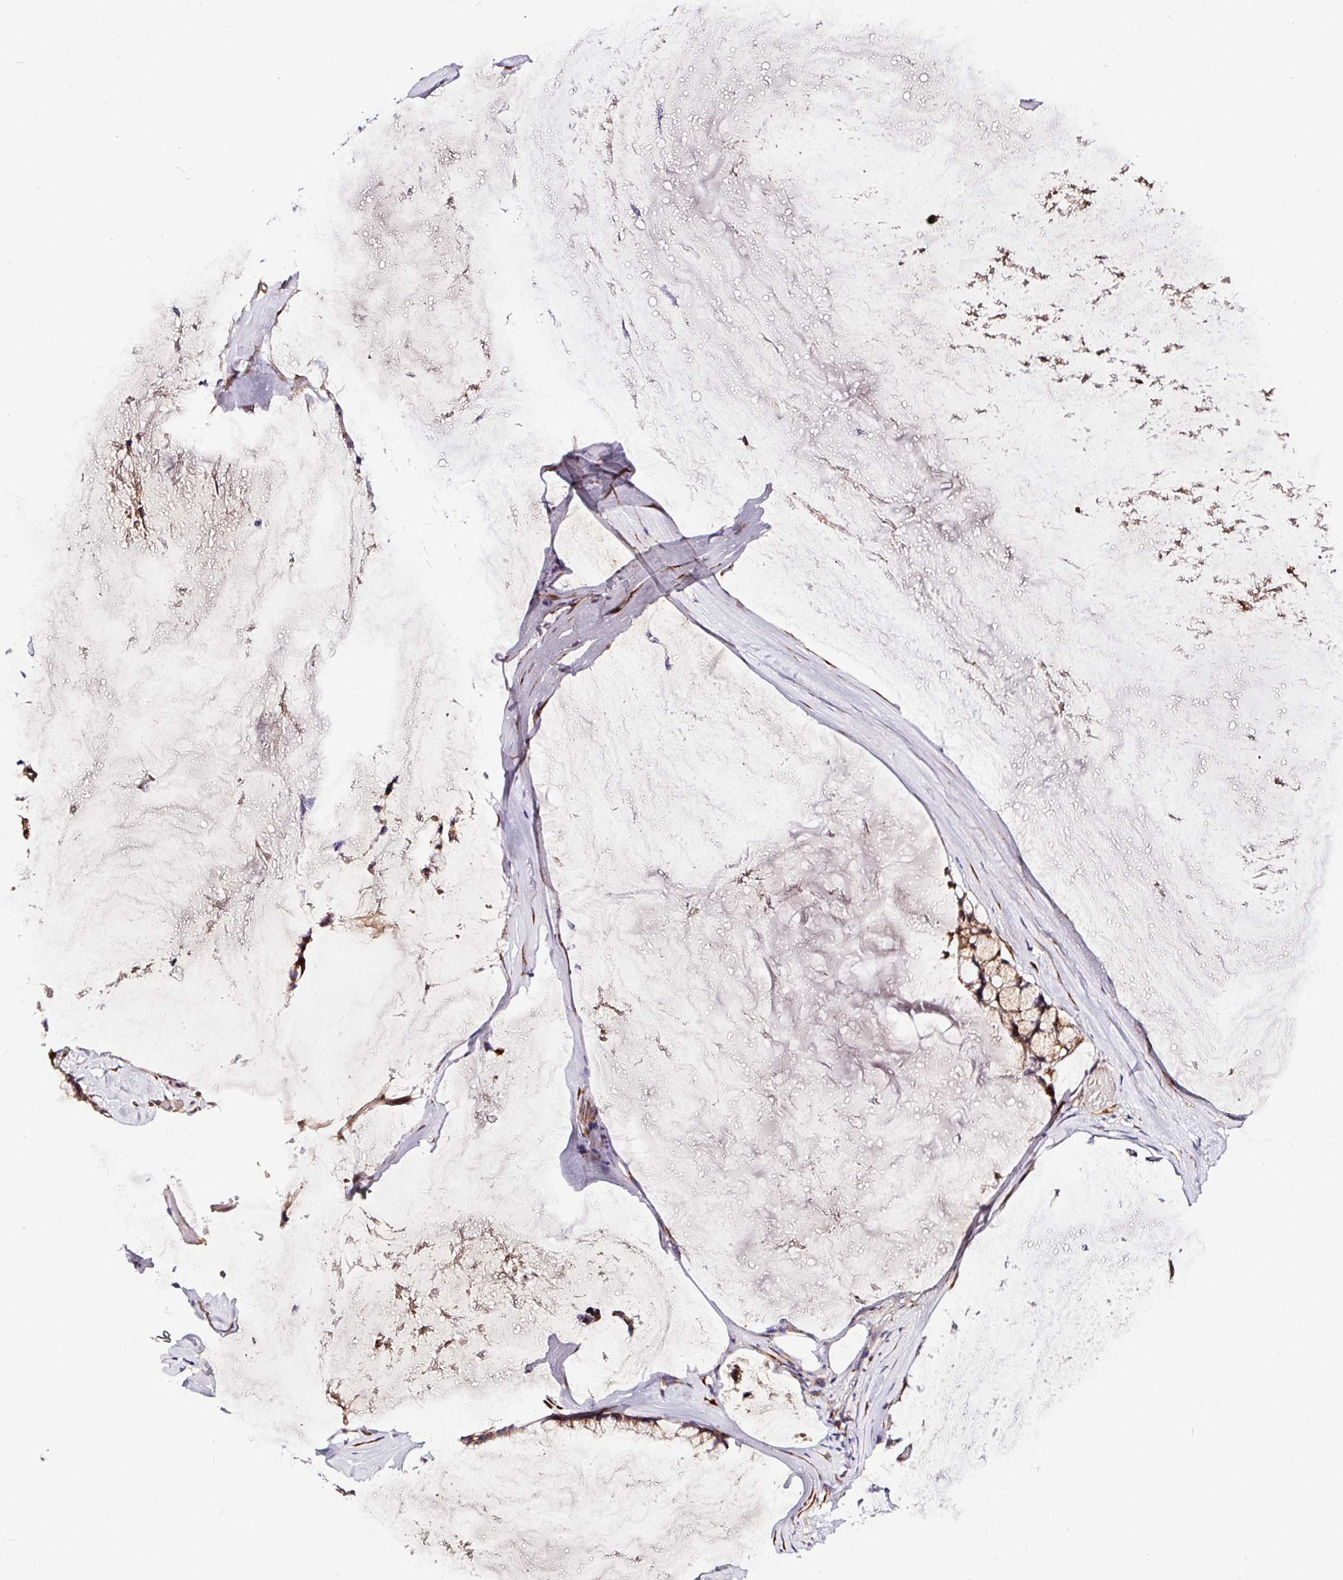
{"staining": {"intensity": "moderate", "quantity": ">75%", "location": "cytoplasmic/membranous"}, "tissue": "ovarian cancer", "cell_type": "Tumor cells", "image_type": "cancer", "snomed": [{"axis": "morphology", "description": "Cystadenocarcinoma, mucinous, NOS"}, {"axis": "topography", "description": "Ovary"}], "caption": "High-power microscopy captured an immunohistochemistry micrograph of mucinous cystadenocarcinoma (ovarian), revealing moderate cytoplasmic/membranous staining in about >75% of tumor cells. Immunohistochemistry (ihc) stains the protein in brown and the nuclei are stained blue.", "gene": "TM2D2", "patient": {"sex": "female", "age": 39}}